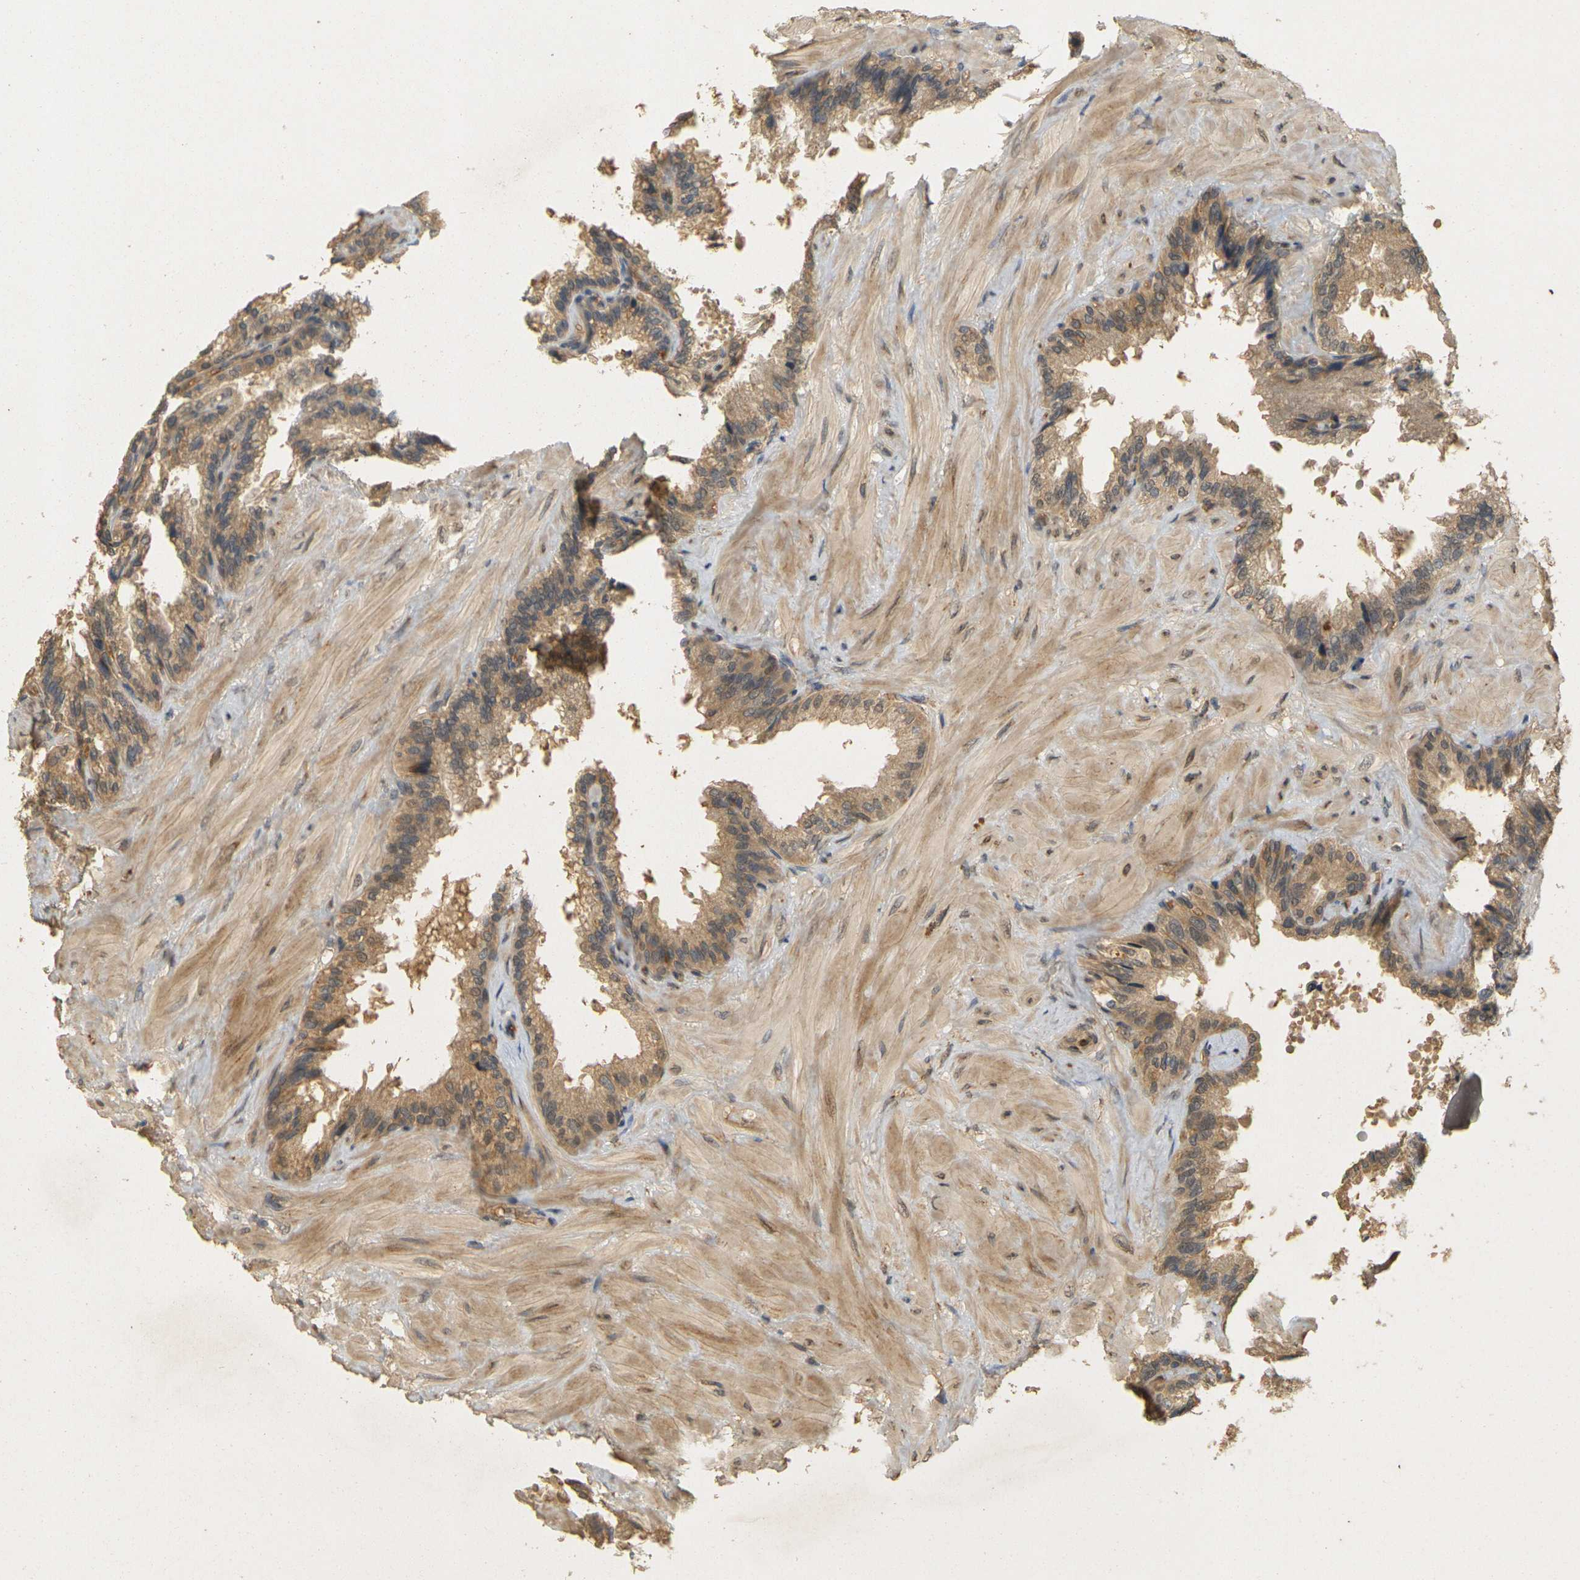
{"staining": {"intensity": "moderate", "quantity": ">75%", "location": "cytoplasmic/membranous"}, "tissue": "seminal vesicle", "cell_type": "Glandular cells", "image_type": "normal", "snomed": [{"axis": "morphology", "description": "Normal tissue, NOS"}, {"axis": "topography", "description": "Seminal veicle"}], "caption": "DAB (3,3'-diaminobenzidine) immunohistochemical staining of unremarkable human seminal vesicle exhibits moderate cytoplasmic/membranous protein expression in approximately >75% of glandular cells. (brown staining indicates protein expression, while blue staining denotes nuclei).", "gene": "MEGF9", "patient": {"sex": "male", "age": 46}}